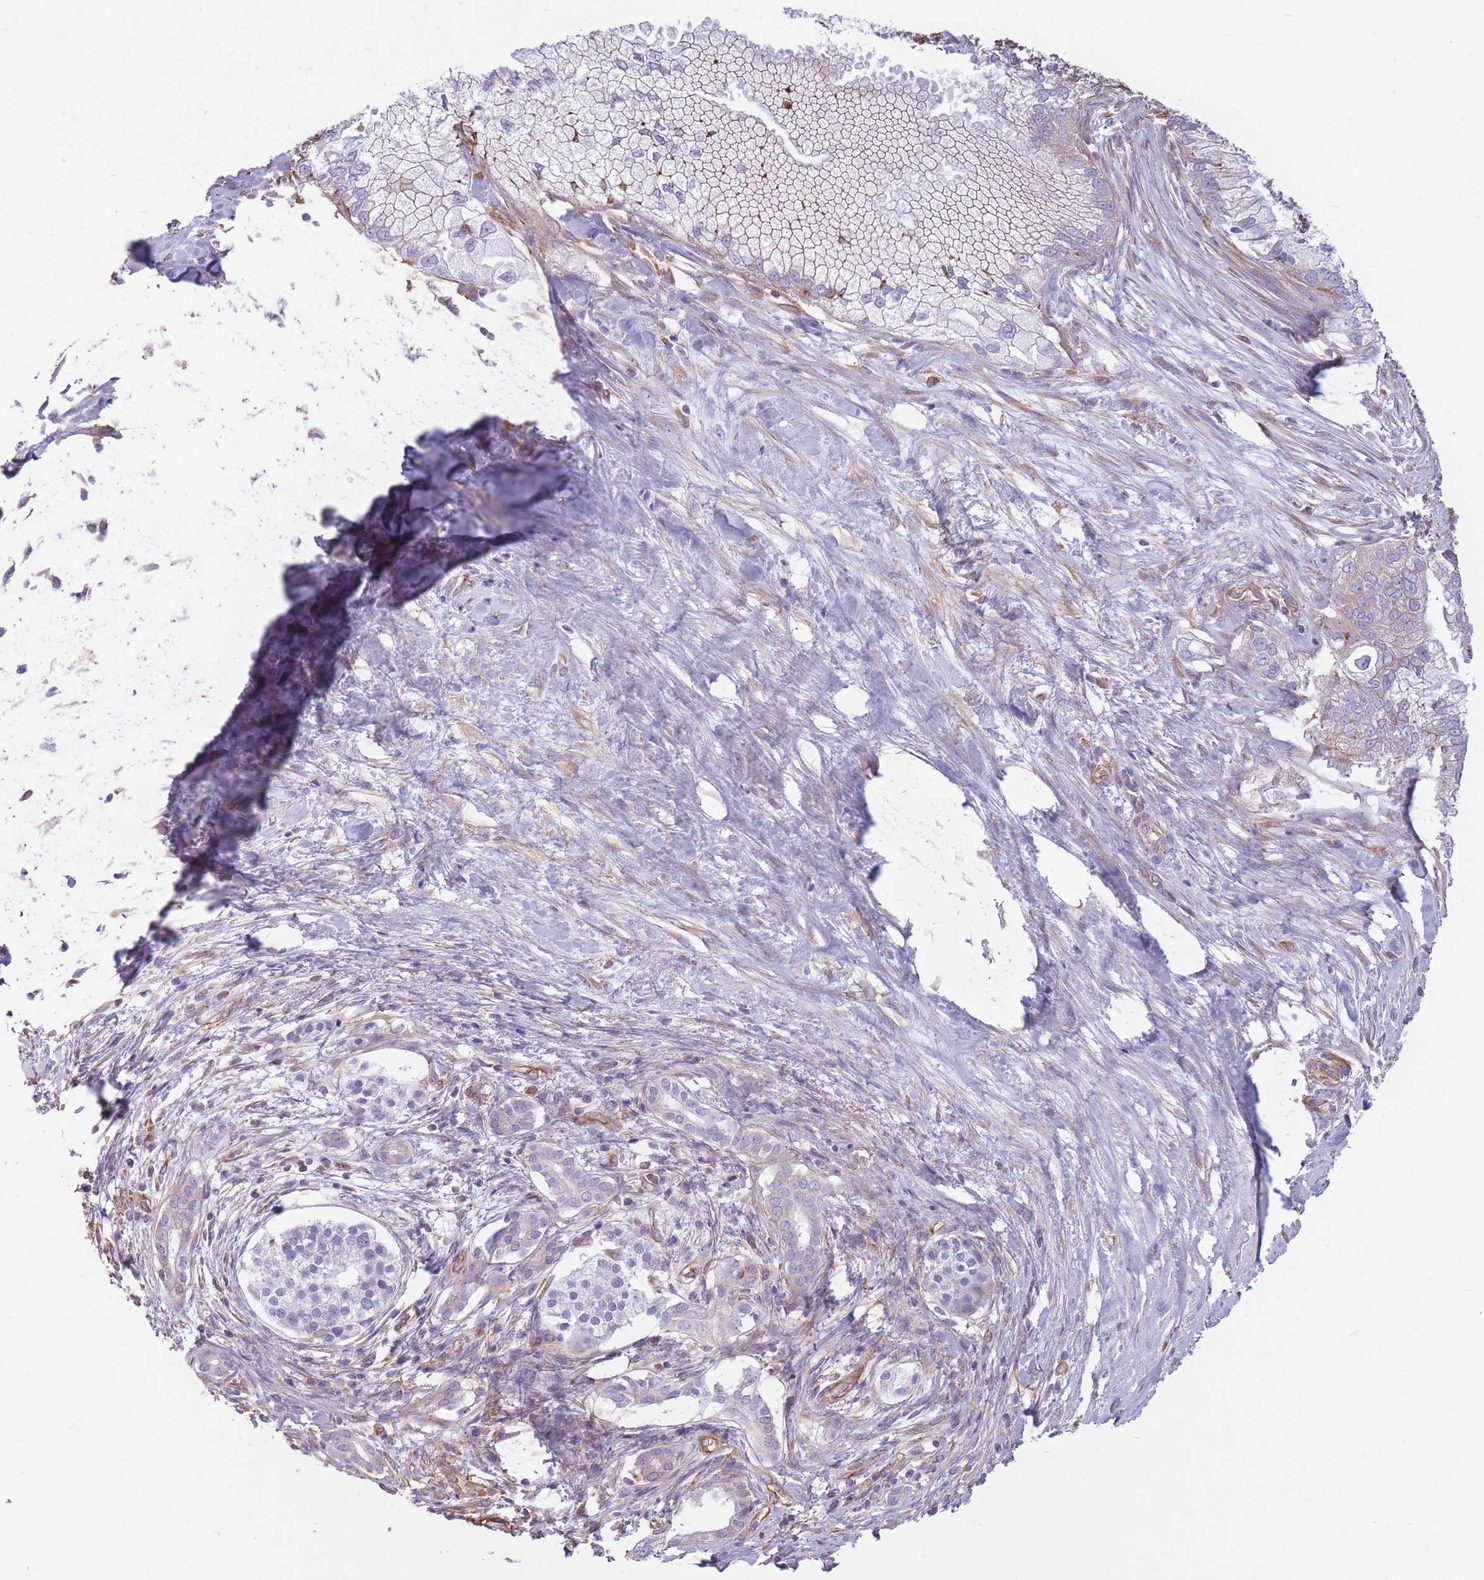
{"staining": {"intensity": "negative", "quantity": "none", "location": "none"}, "tissue": "pancreatic cancer", "cell_type": "Tumor cells", "image_type": "cancer", "snomed": [{"axis": "morphology", "description": "Adenocarcinoma, NOS"}, {"axis": "topography", "description": "Pancreas"}], "caption": "This is a micrograph of immunohistochemistry (IHC) staining of pancreatic cancer (adenocarcinoma), which shows no expression in tumor cells.", "gene": "ADD1", "patient": {"sex": "male", "age": 70}}